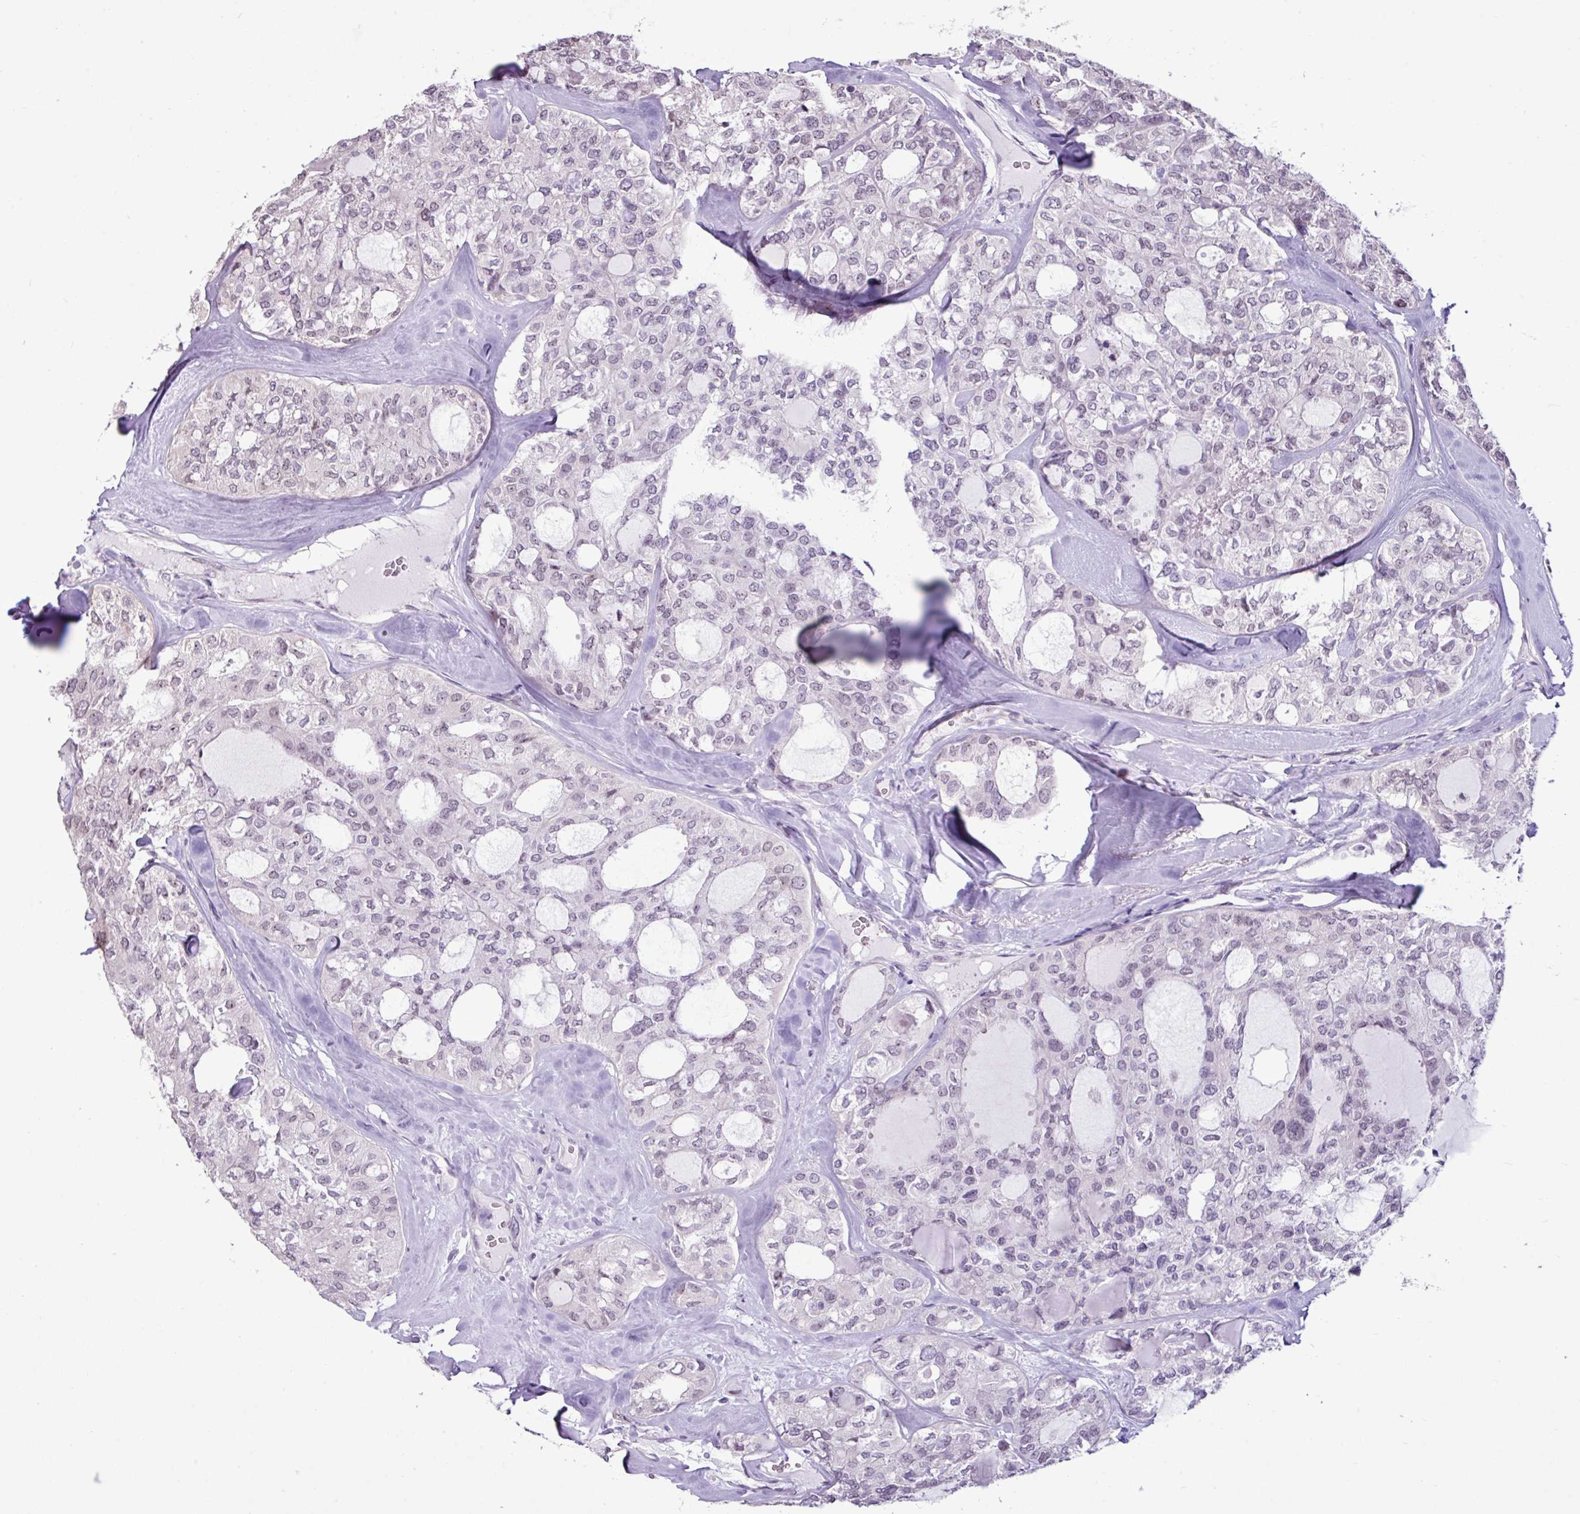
{"staining": {"intensity": "negative", "quantity": "none", "location": "none"}, "tissue": "thyroid cancer", "cell_type": "Tumor cells", "image_type": "cancer", "snomed": [{"axis": "morphology", "description": "Follicular adenoma carcinoma, NOS"}, {"axis": "topography", "description": "Thyroid gland"}], "caption": "This image is of thyroid cancer stained with IHC to label a protein in brown with the nuclei are counter-stained blue. There is no staining in tumor cells.", "gene": "UTP18", "patient": {"sex": "male", "age": 75}}